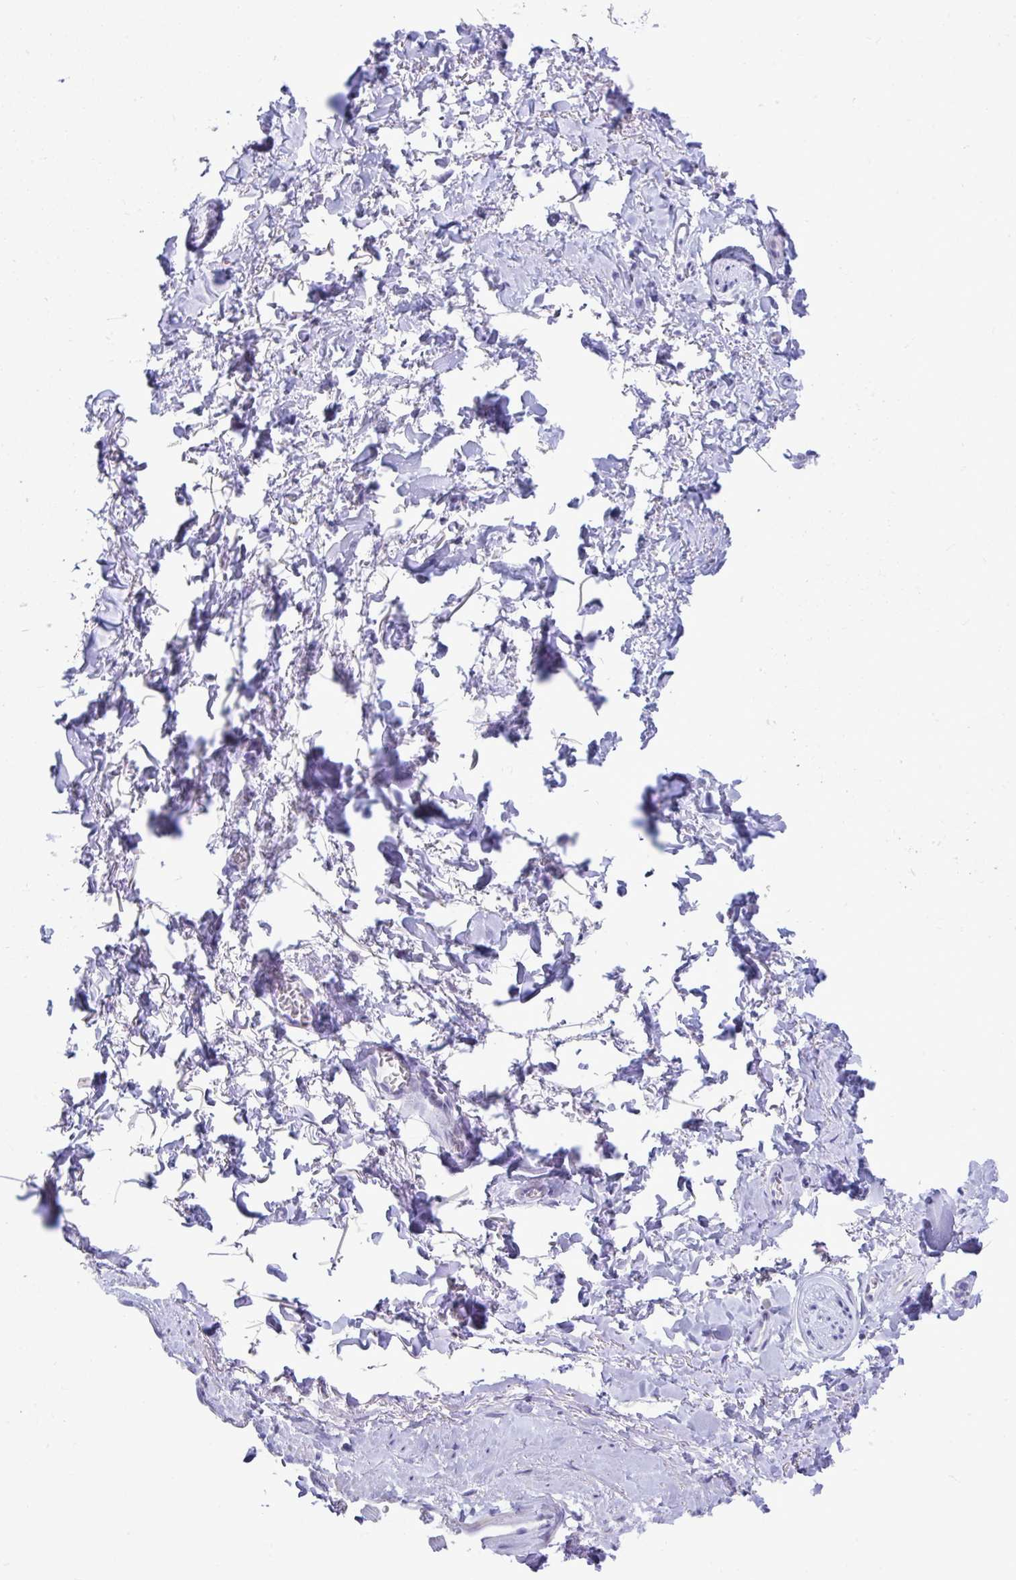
{"staining": {"intensity": "negative", "quantity": "none", "location": "none"}, "tissue": "adipose tissue", "cell_type": "Adipocytes", "image_type": "normal", "snomed": [{"axis": "morphology", "description": "Normal tissue, NOS"}, {"axis": "topography", "description": "Vulva"}, {"axis": "topography", "description": "Peripheral nerve tissue"}], "caption": "Unremarkable adipose tissue was stained to show a protein in brown. There is no significant expression in adipocytes.", "gene": "ISL1", "patient": {"sex": "female", "age": 66}}